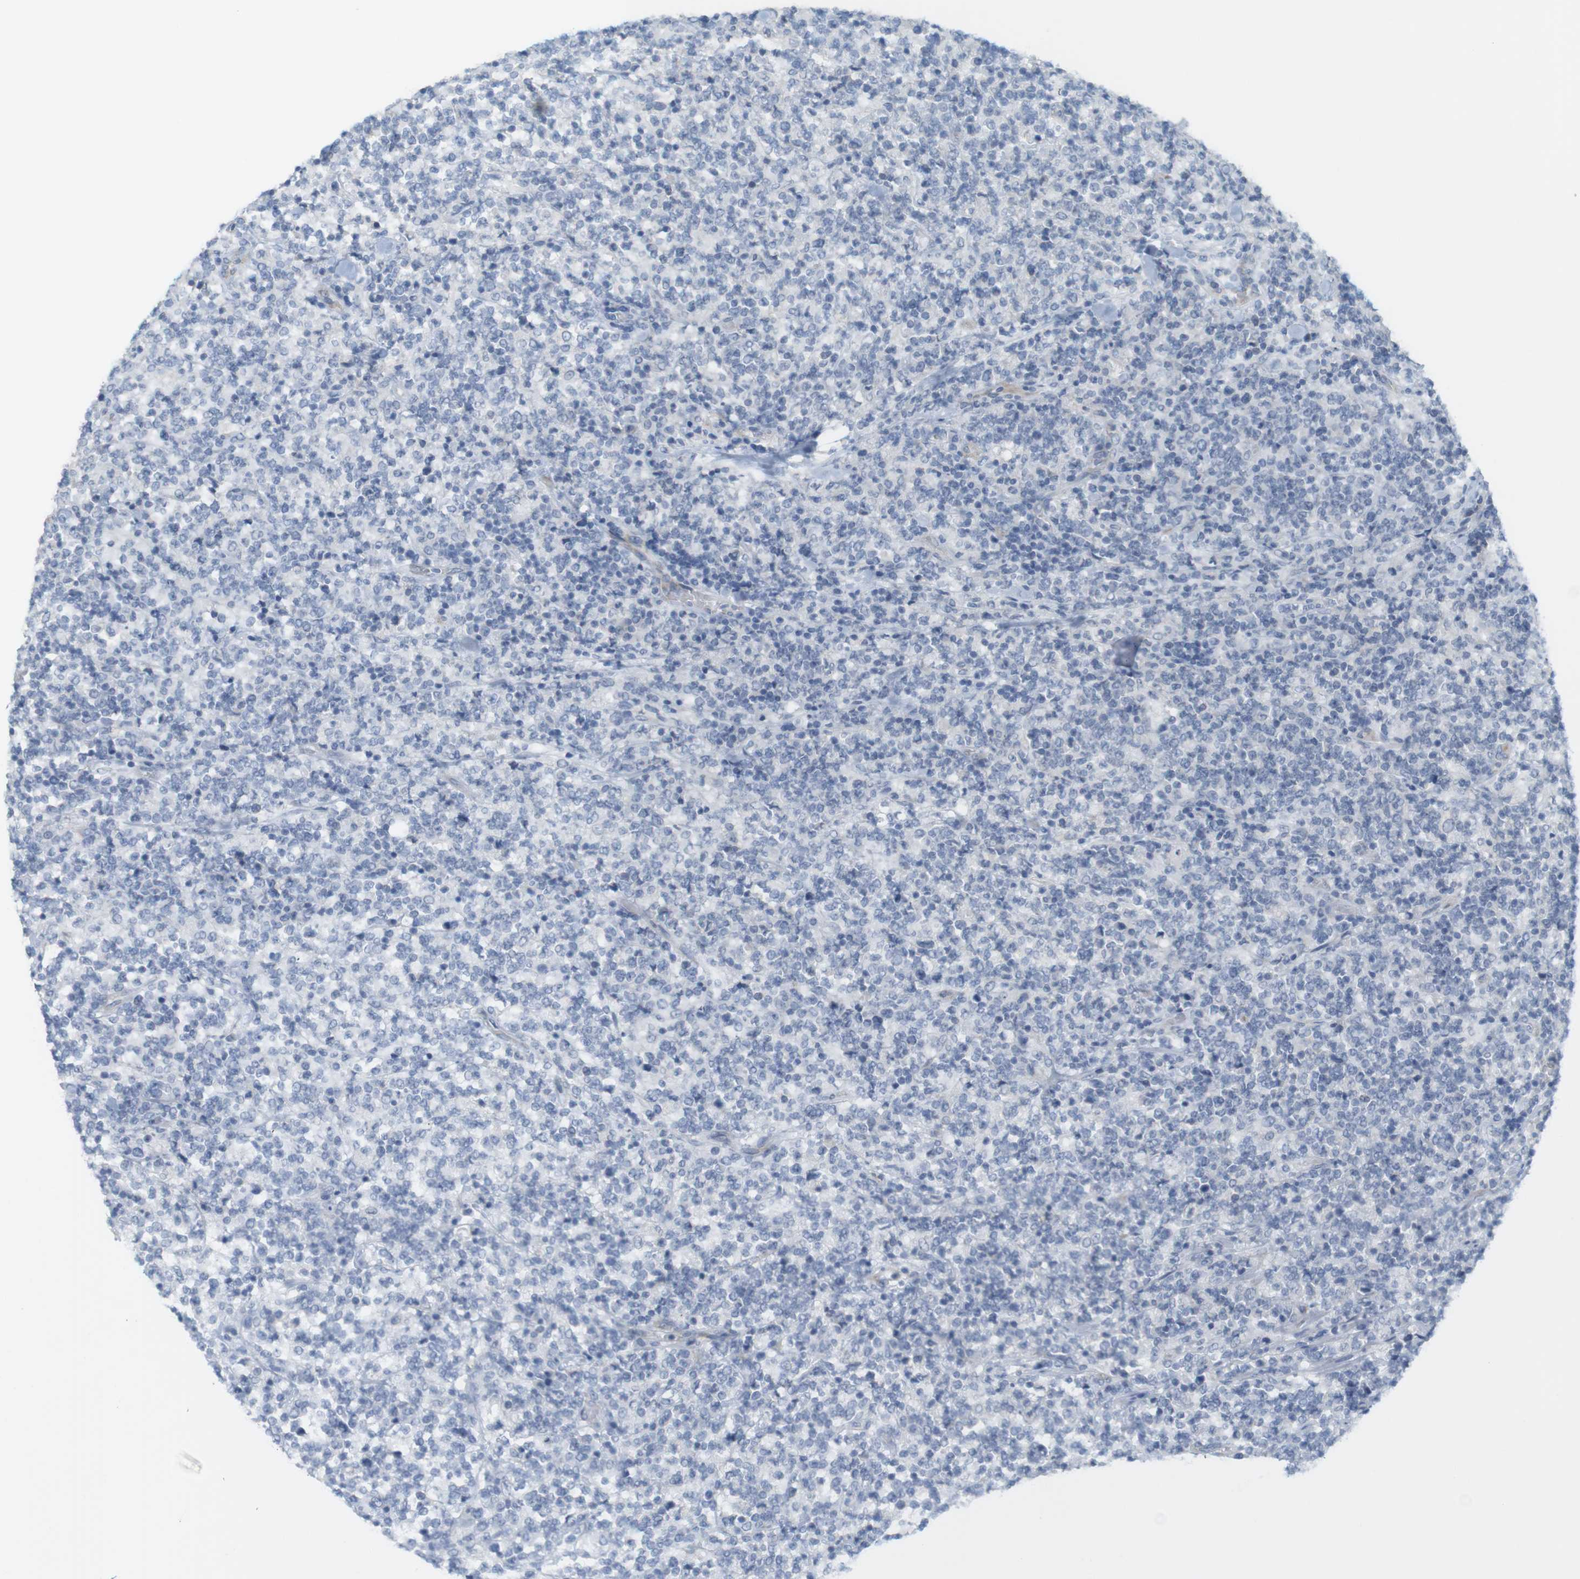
{"staining": {"intensity": "negative", "quantity": "none", "location": "none"}, "tissue": "lymphoma", "cell_type": "Tumor cells", "image_type": "cancer", "snomed": [{"axis": "morphology", "description": "Malignant lymphoma, non-Hodgkin's type, High grade"}, {"axis": "topography", "description": "Soft tissue"}], "caption": "Malignant lymphoma, non-Hodgkin's type (high-grade) was stained to show a protein in brown. There is no significant expression in tumor cells.", "gene": "RGS9", "patient": {"sex": "male", "age": 18}}